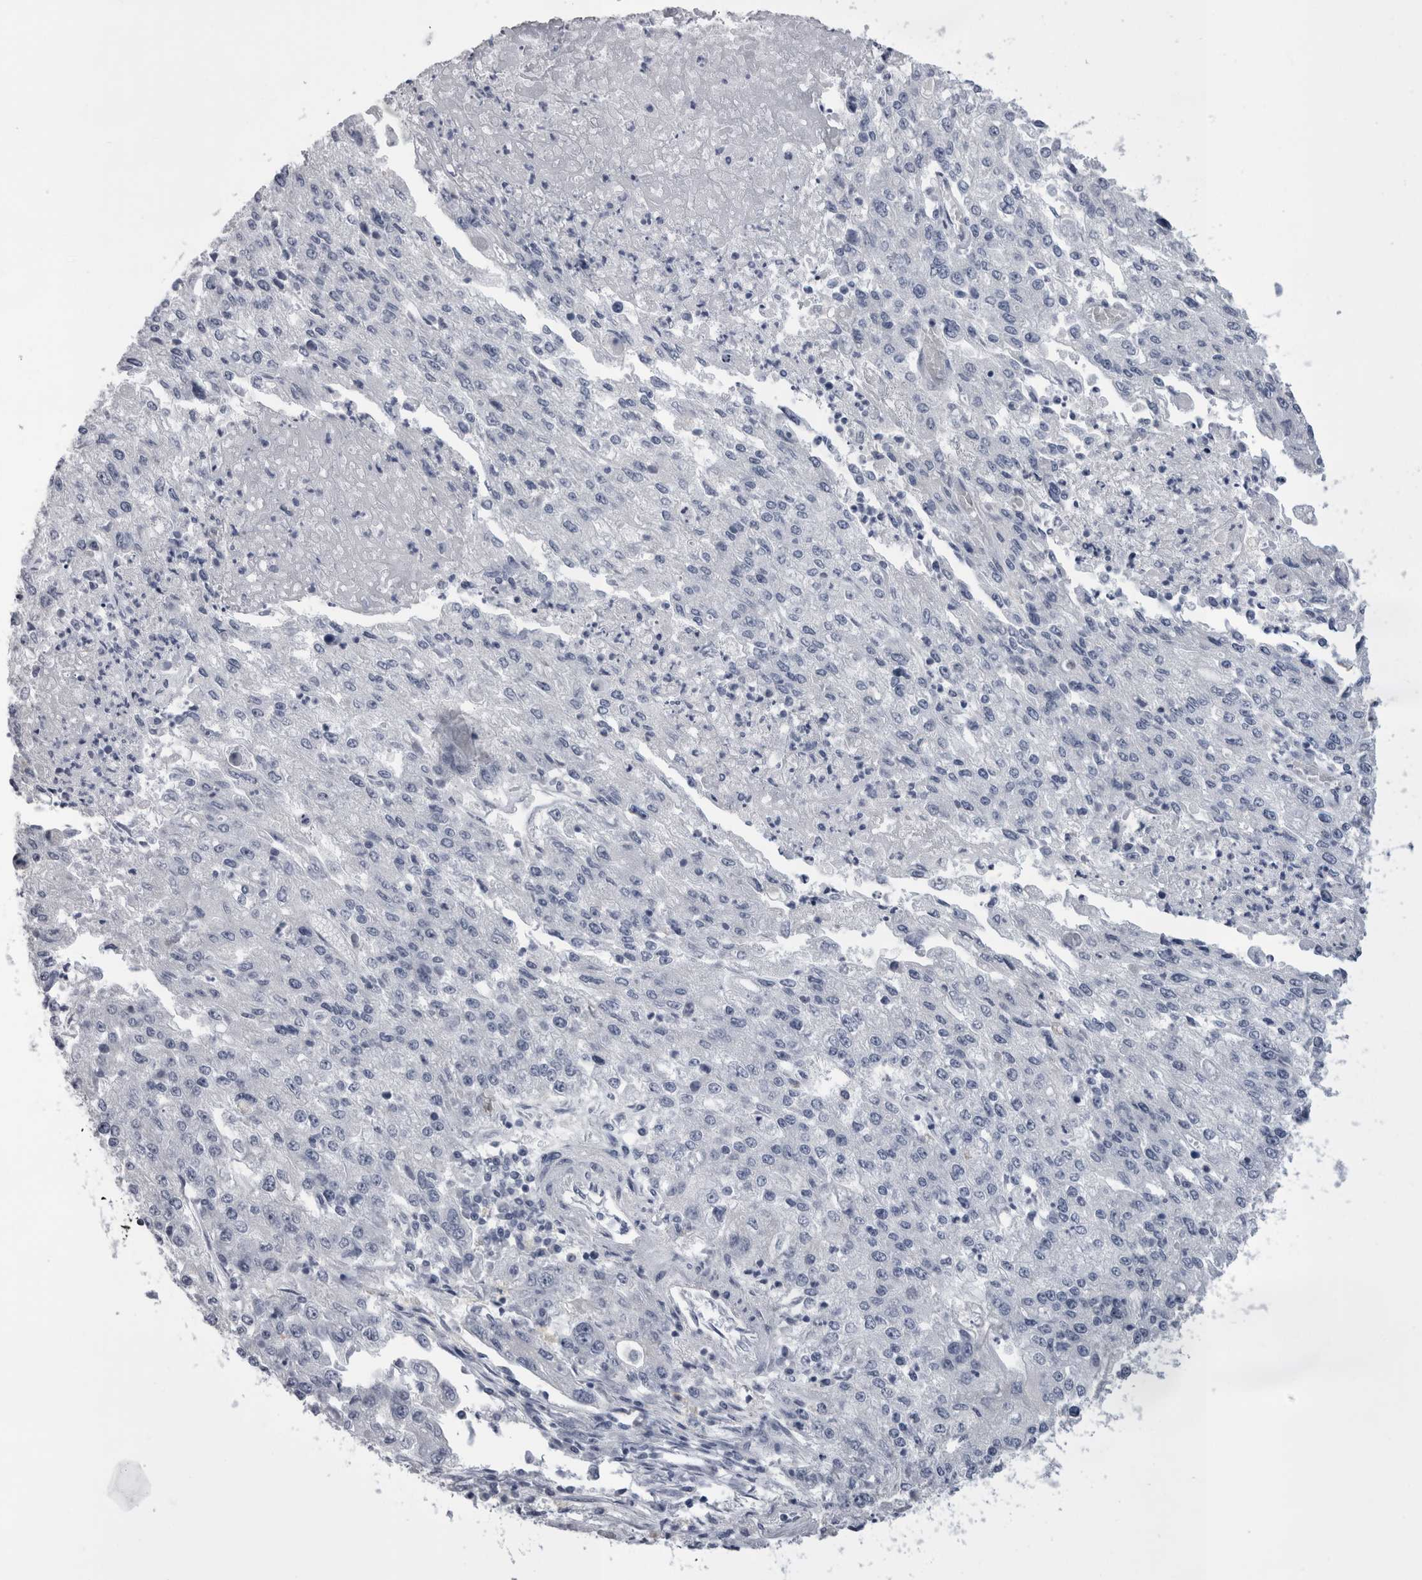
{"staining": {"intensity": "negative", "quantity": "none", "location": "none"}, "tissue": "endometrial cancer", "cell_type": "Tumor cells", "image_type": "cancer", "snomed": [{"axis": "morphology", "description": "Adenocarcinoma, NOS"}, {"axis": "topography", "description": "Endometrium"}], "caption": "Tumor cells show no significant expression in adenocarcinoma (endometrial).", "gene": "DHRS4", "patient": {"sex": "female", "age": 49}}